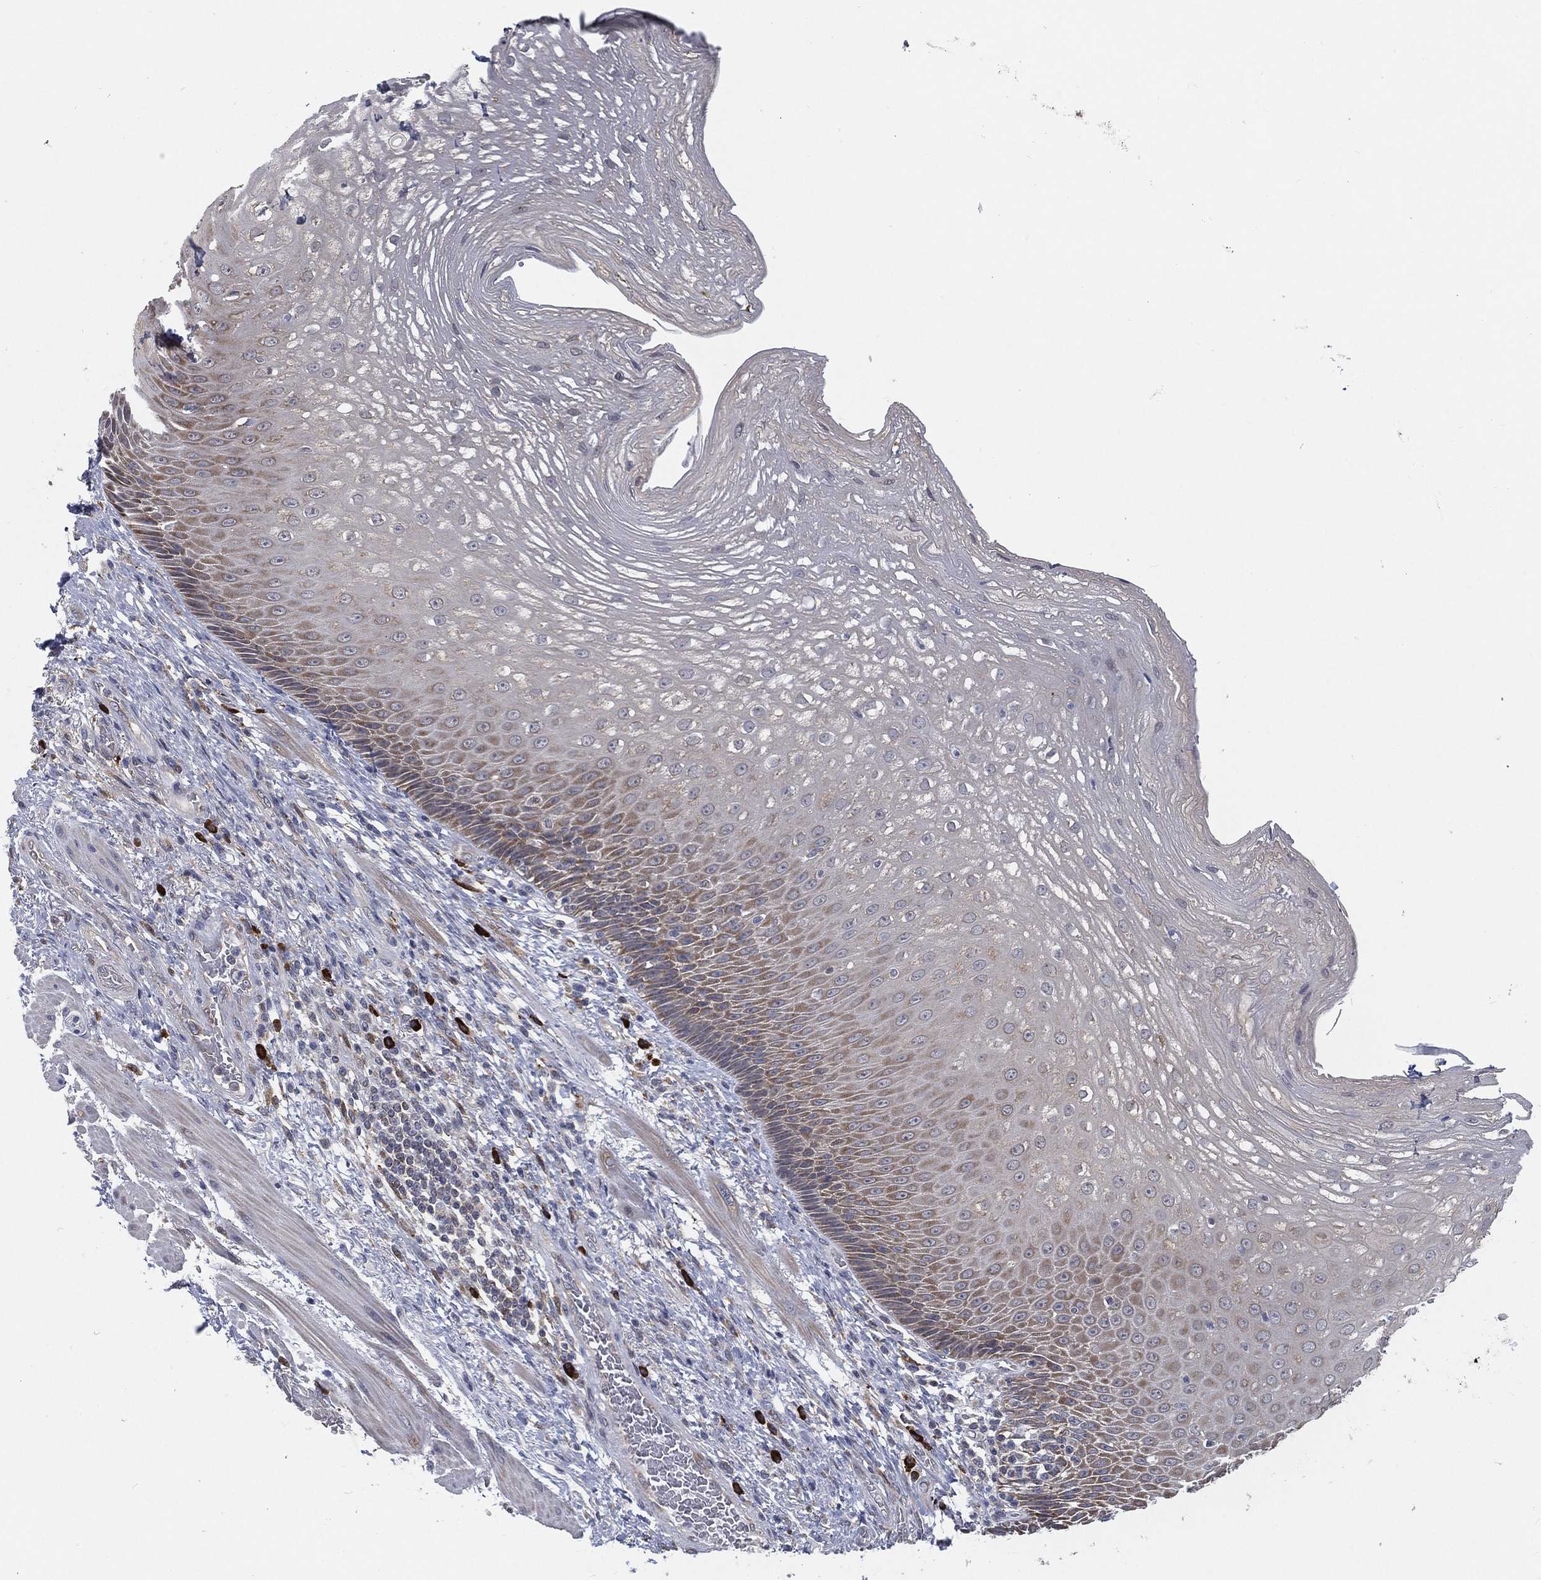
{"staining": {"intensity": "weak", "quantity": "<25%", "location": "cytoplasmic/membranous"}, "tissue": "esophagus", "cell_type": "Squamous epithelial cells", "image_type": "normal", "snomed": [{"axis": "morphology", "description": "Normal tissue, NOS"}, {"axis": "topography", "description": "Esophagus"}], "caption": "The photomicrograph exhibits no significant expression in squamous epithelial cells of esophagus. Brightfield microscopy of IHC stained with DAB (3,3'-diaminobenzidine) (brown) and hematoxylin (blue), captured at high magnification.", "gene": "PRDX4", "patient": {"sex": "male", "age": 63}}